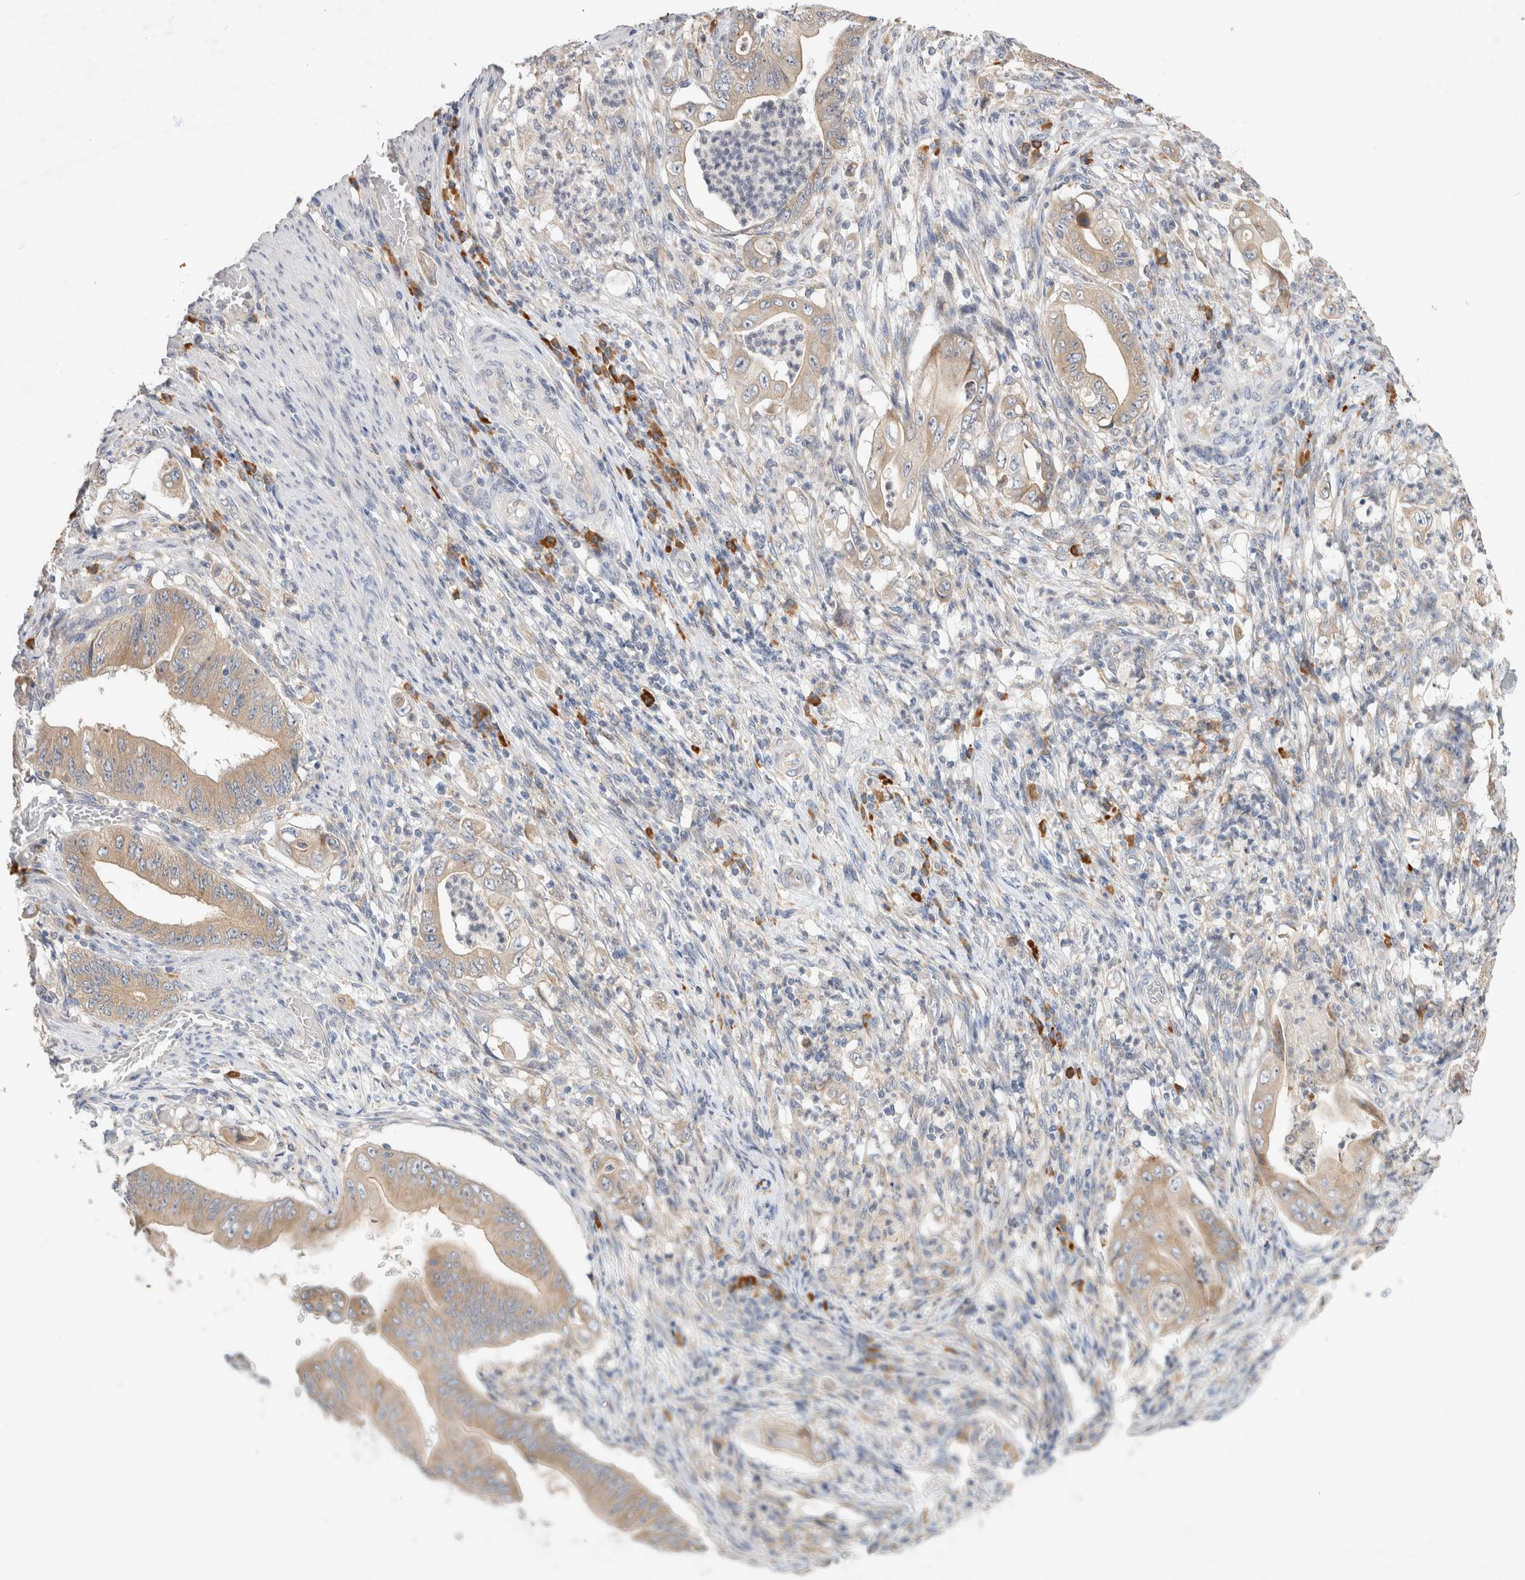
{"staining": {"intensity": "weak", "quantity": ">75%", "location": "cytoplasmic/membranous"}, "tissue": "stomach cancer", "cell_type": "Tumor cells", "image_type": "cancer", "snomed": [{"axis": "morphology", "description": "Adenocarcinoma, NOS"}, {"axis": "topography", "description": "Stomach"}], "caption": "IHC photomicrograph of neoplastic tissue: adenocarcinoma (stomach) stained using immunohistochemistry (IHC) reveals low levels of weak protein expression localized specifically in the cytoplasmic/membranous of tumor cells, appearing as a cytoplasmic/membranous brown color.", "gene": "NEDD4L", "patient": {"sex": "female", "age": 73}}